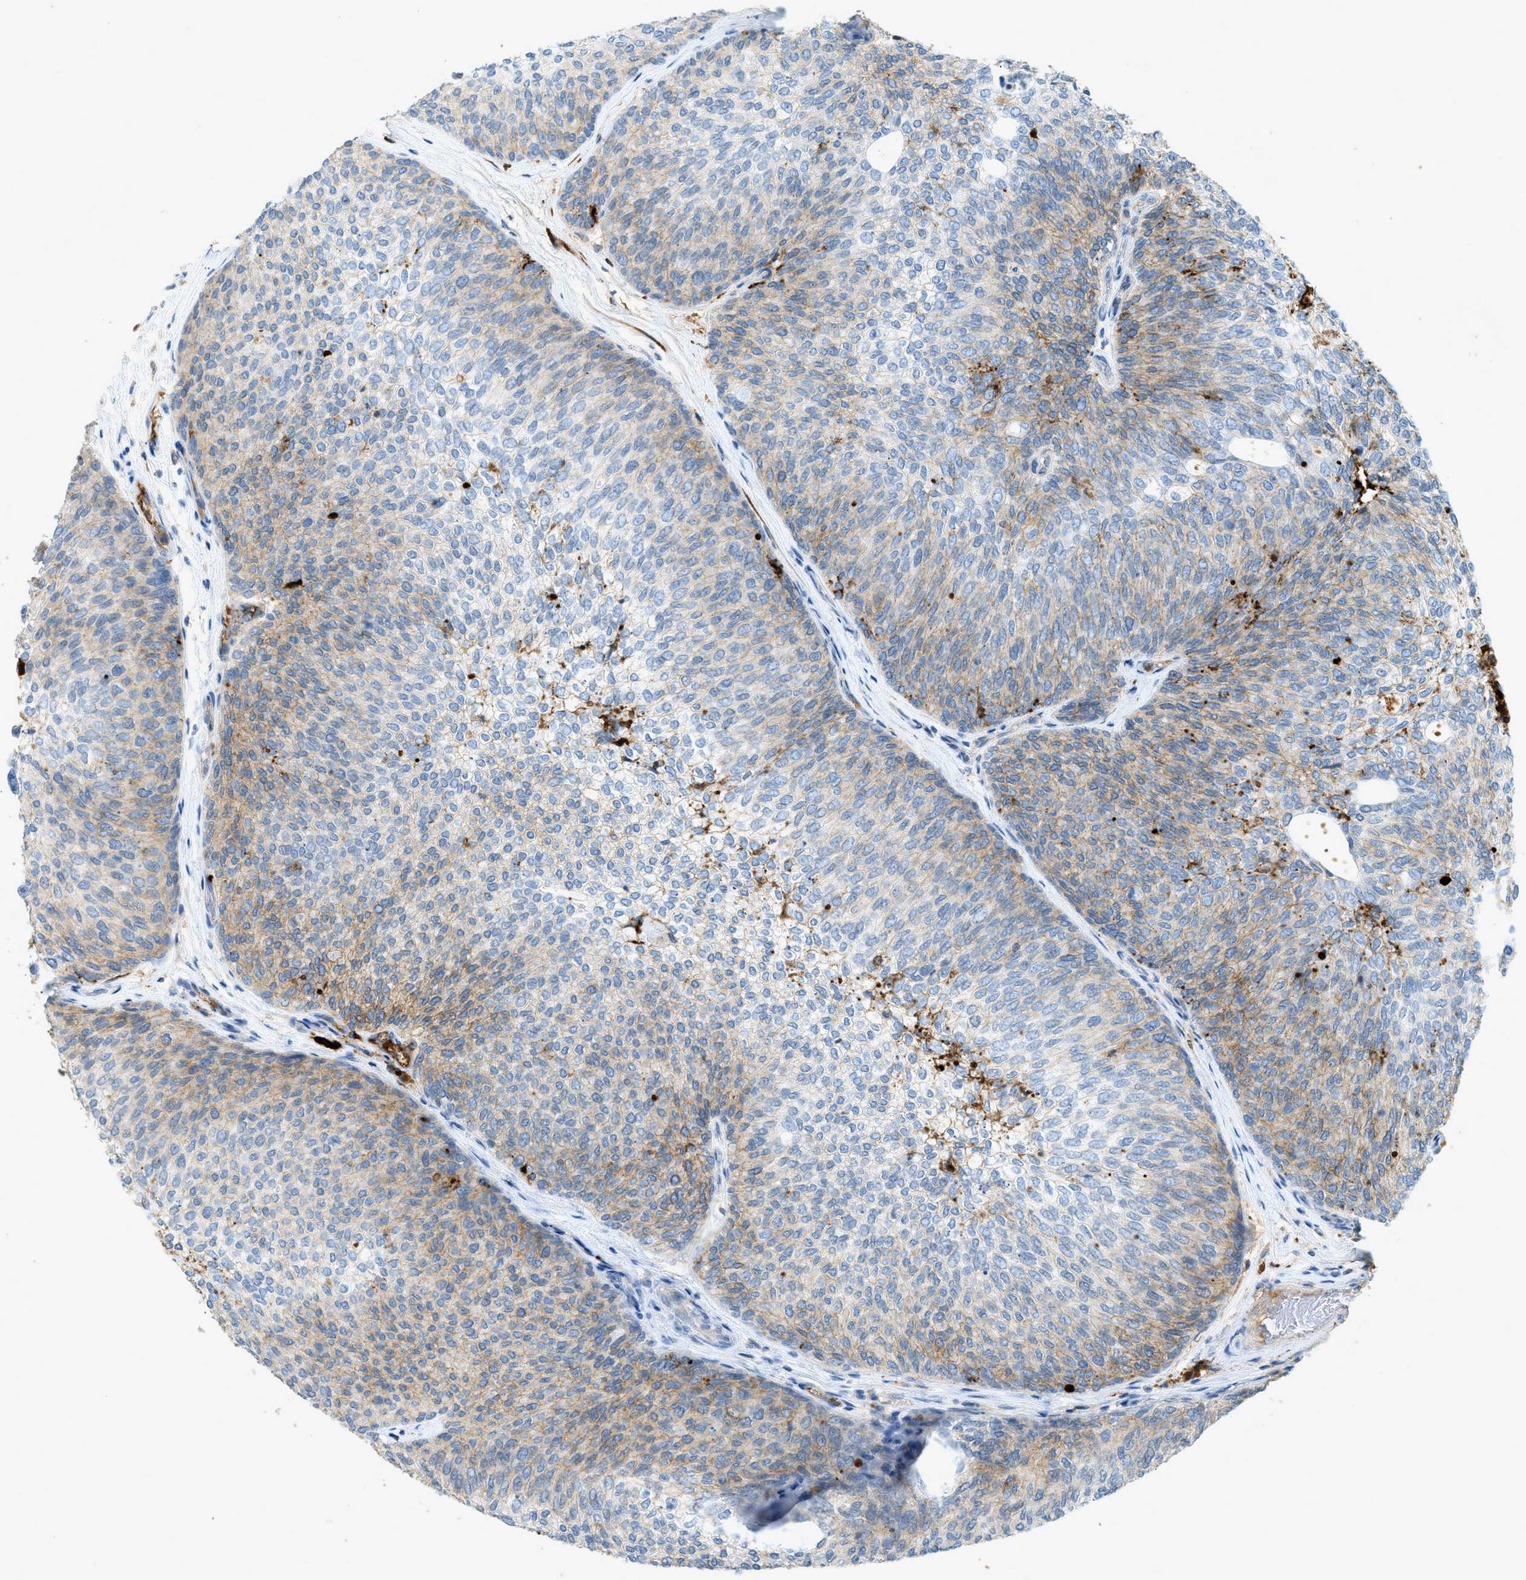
{"staining": {"intensity": "moderate", "quantity": "25%-75%", "location": "cytoplasmic/membranous"}, "tissue": "urothelial cancer", "cell_type": "Tumor cells", "image_type": "cancer", "snomed": [{"axis": "morphology", "description": "Urothelial carcinoma, Low grade"}, {"axis": "topography", "description": "Urinary bladder"}], "caption": "Brown immunohistochemical staining in human urothelial cancer demonstrates moderate cytoplasmic/membranous positivity in about 25%-75% of tumor cells. (DAB (3,3'-diaminobenzidine) = brown stain, brightfield microscopy at high magnification).", "gene": "F2", "patient": {"sex": "female", "age": 79}}